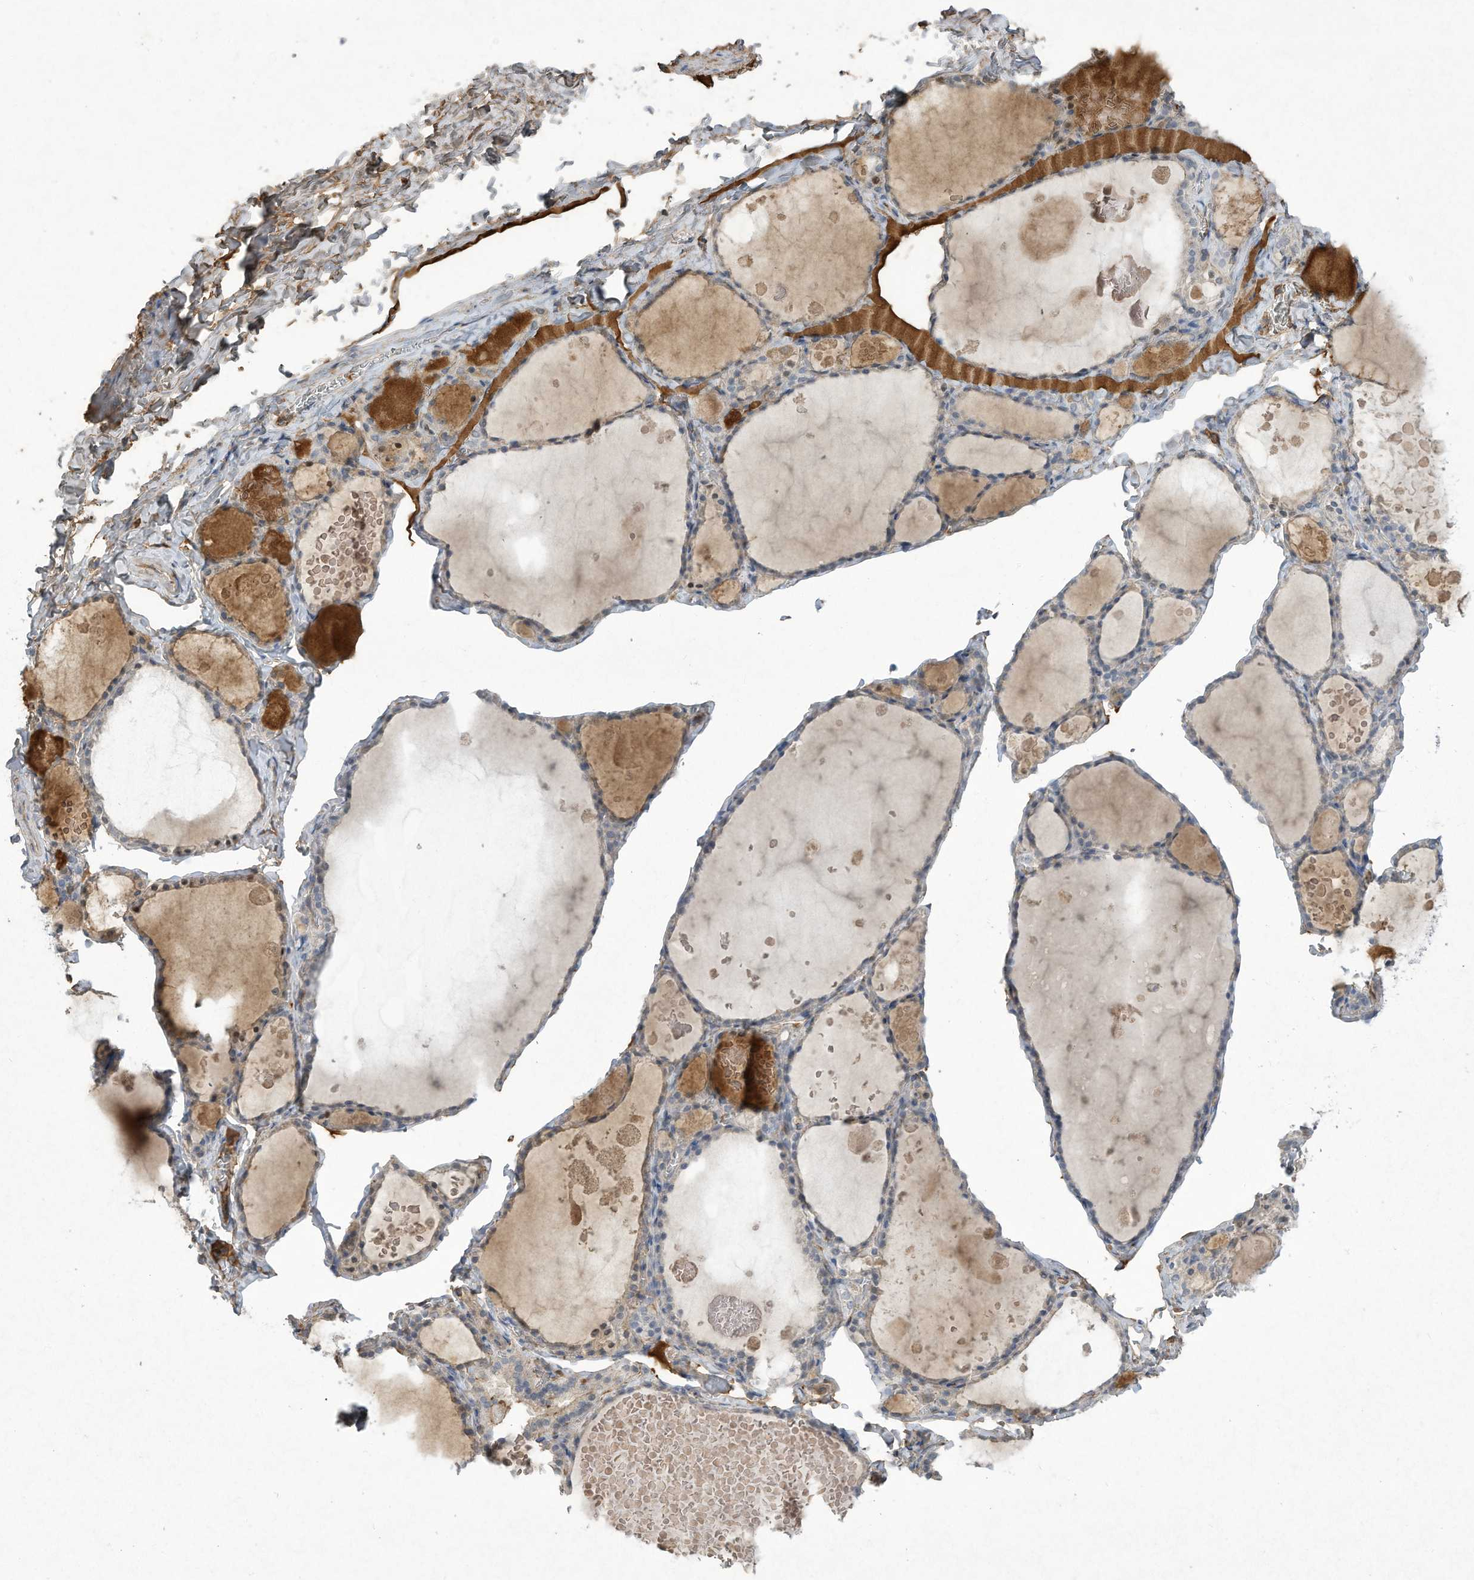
{"staining": {"intensity": "negative", "quantity": "none", "location": "none"}, "tissue": "thyroid gland", "cell_type": "Glandular cells", "image_type": "normal", "snomed": [{"axis": "morphology", "description": "Normal tissue, NOS"}, {"axis": "topography", "description": "Thyroid gland"}], "caption": "DAB immunohistochemical staining of unremarkable human thyroid gland exhibits no significant expression in glandular cells.", "gene": "HAS3", "patient": {"sex": "male", "age": 56}}